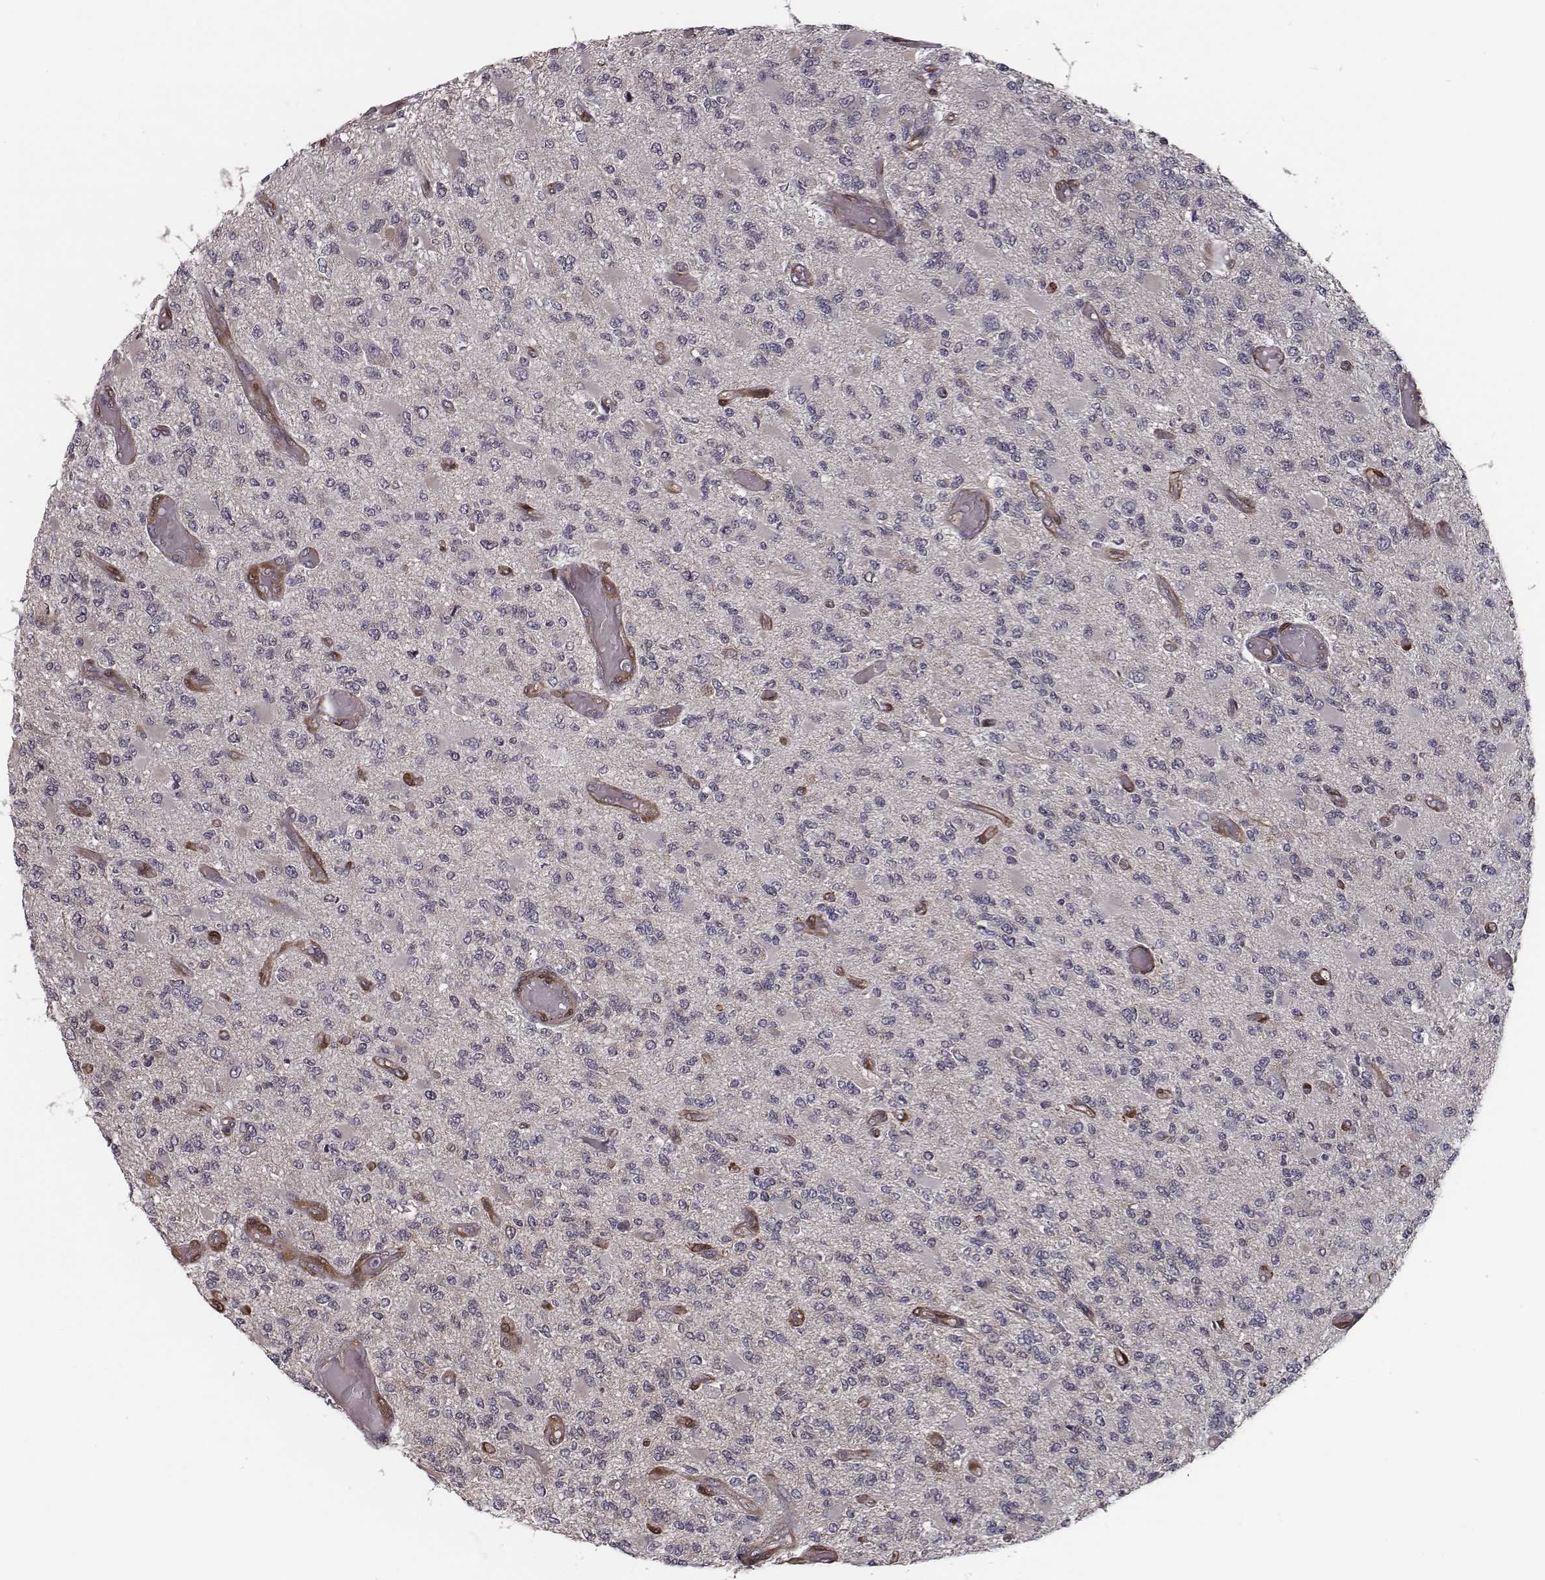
{"staining": {"intensity": "negative", "quantity": "none", "location": "none"}, "tissue": "glioma", "cell_type": "Tumor cells", "image_type": "cancer", "snomed": [{"axis": "morphology", "description": "Glioma, malignant, High grade"}, {"axis": "topography", "description": "Brain"}], "caption": "Immunohistochemical staining of glioma displays no significant positivity in tumor cells.", "gene": "ISYNA1", "patient": {"sex": "female", "age": 63}}